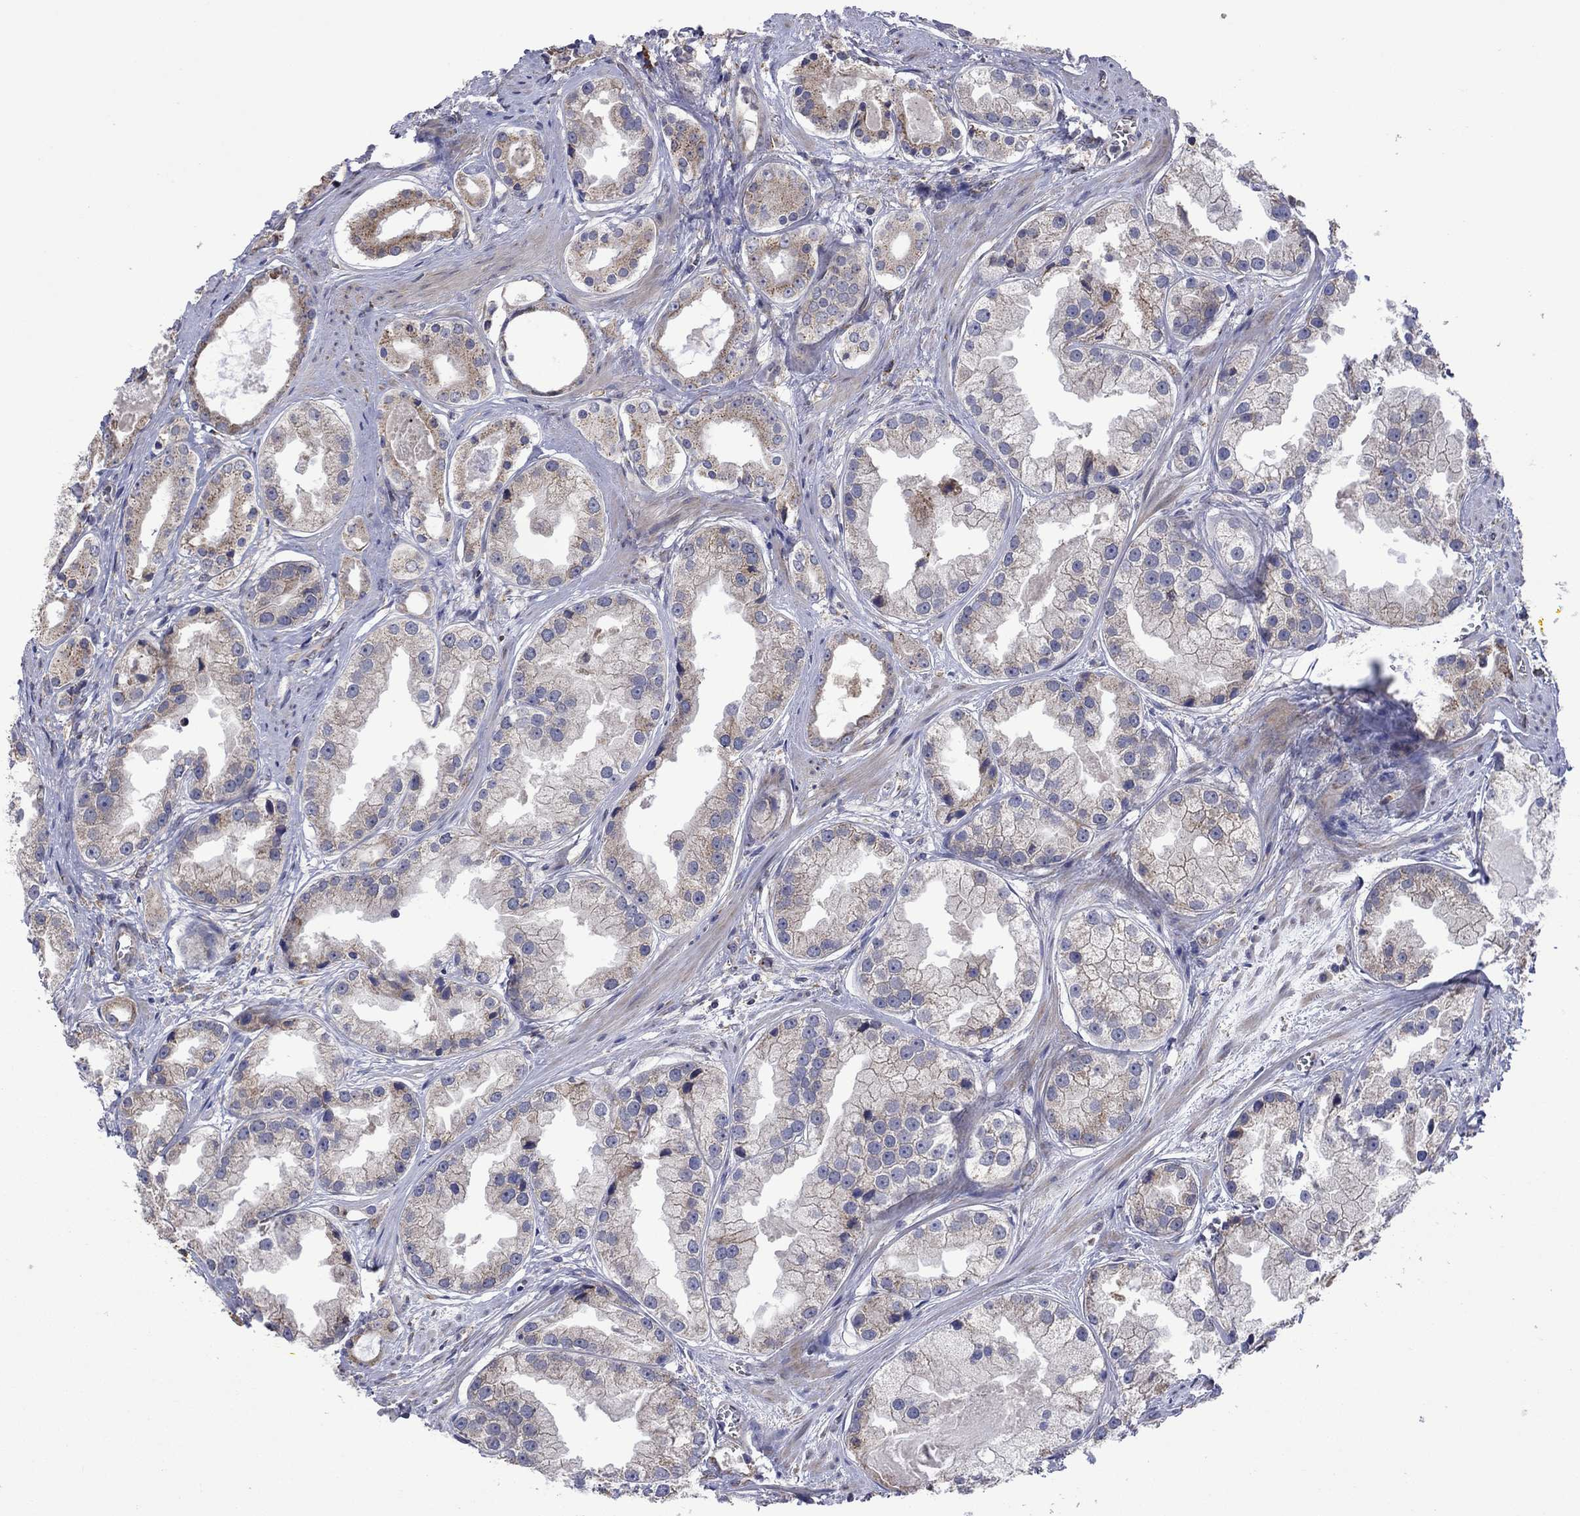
{"staining": {"intensity": "weak", "quantity": "25%-75%", "location": "cytoplasmic/membranous"}, "tissue": "prostate cancer", "cell_type": "Tumor cells", "image_type": "cancer", "snomed": [{"axis": "morphology", "description": "Adenocarcinoma, NOS"}, {"axis": "topography", "description": "Prostate"}], "caption": "This is a photomicrograph of immunohistochemistry (IHC) staining of prostate adenocarcinoma, which shows weak positivity in the cytoplasmic/membranous of tumor cells.", "gene": "FURIN", "patient": {"sex": "male", "age": 61}}